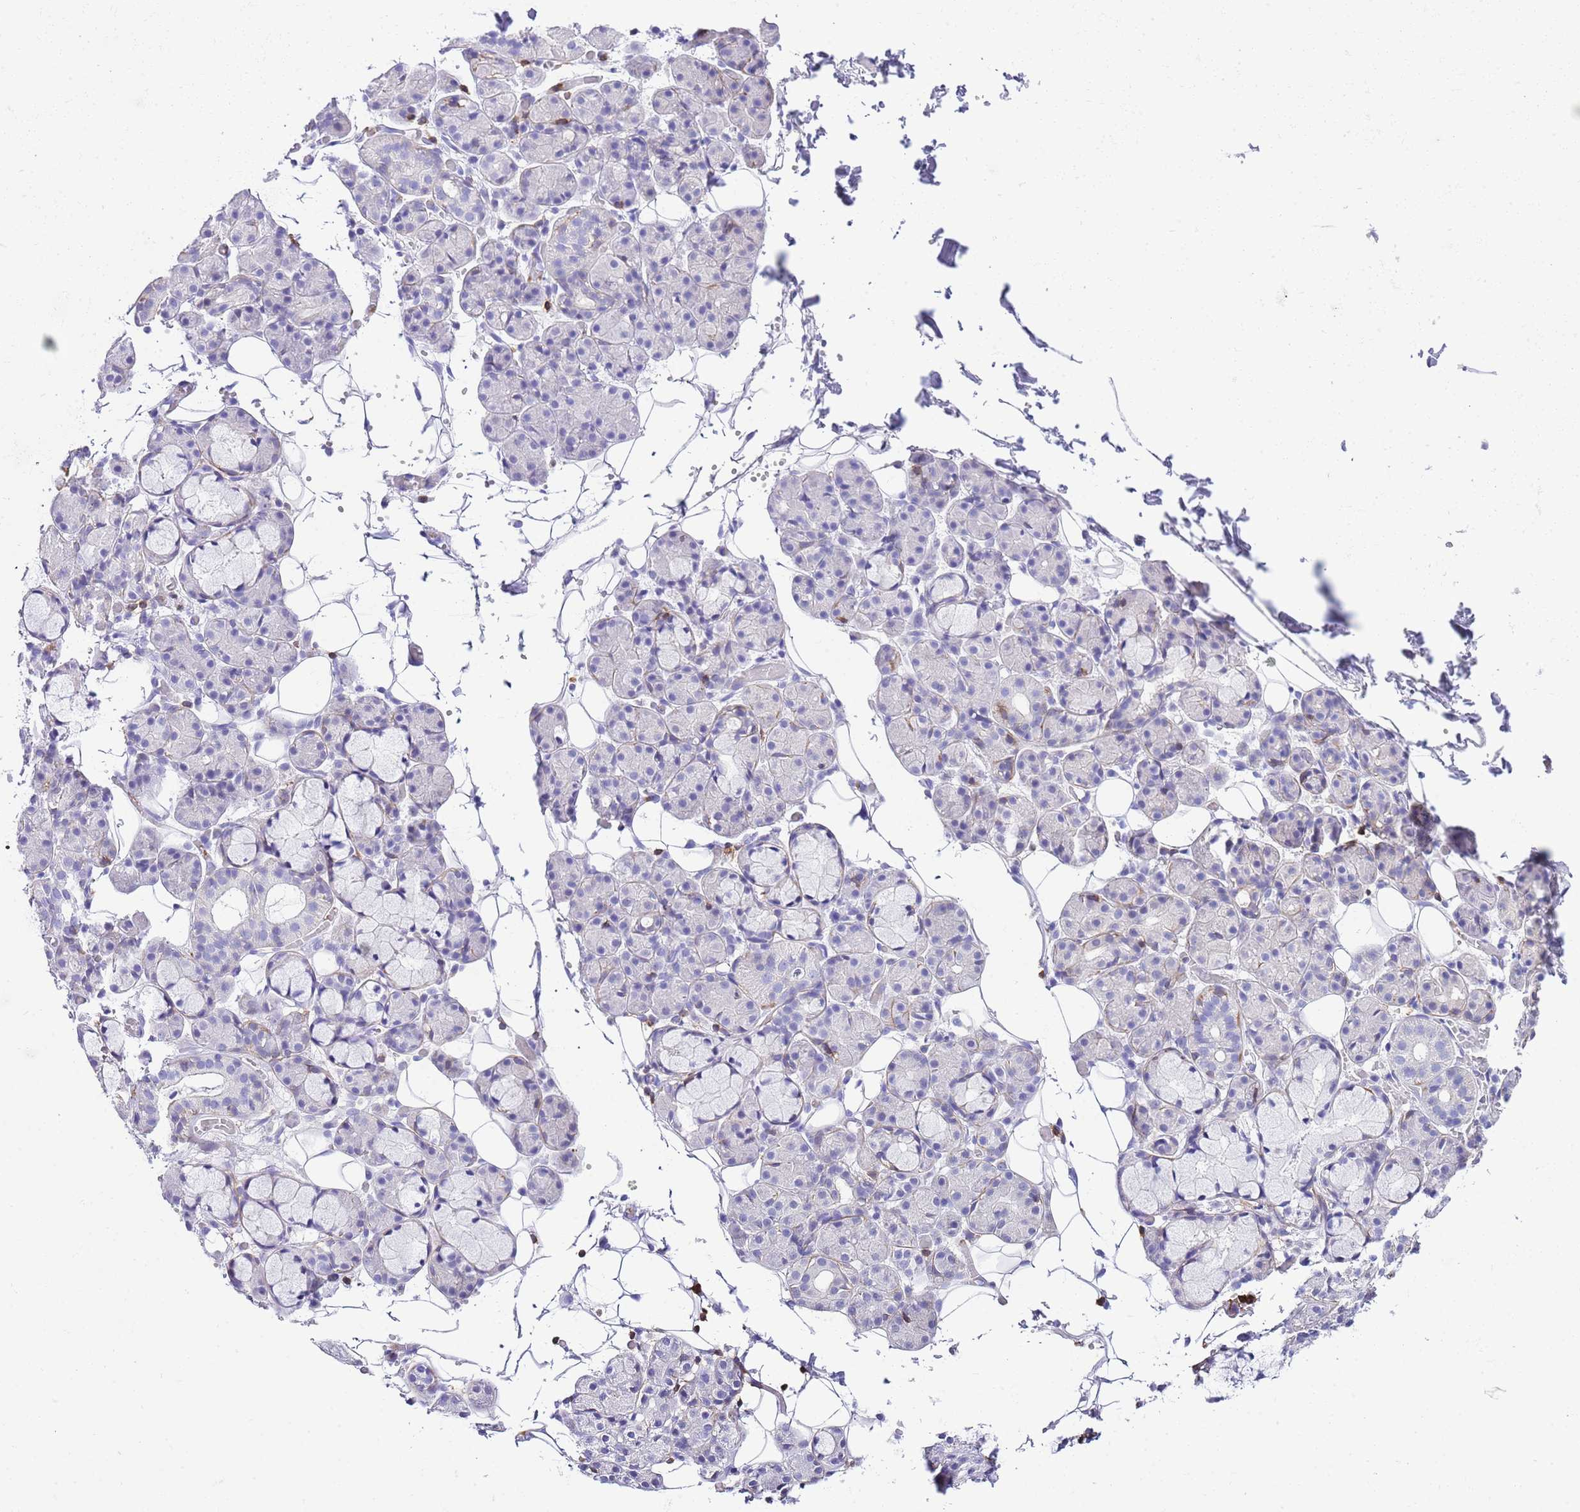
{"staining": {"intensity": "negative", "quantity": "none", "location": "none"}, "tissue": "salivary gland", "cell_type": "Glandular cells", "image_type": "normal", "snomed": [{"axis": "morphology", "description": "Normal tissue, NOS"}, {"axis": "topography", "description": "Salivary gland"}], "caption": "Immunohistochemical staining of unremarkable salivary gland demonstrates no significant staining in glandular cells.", "gene": "CNN2", "patient": {"sex": "male", "age": 63}}